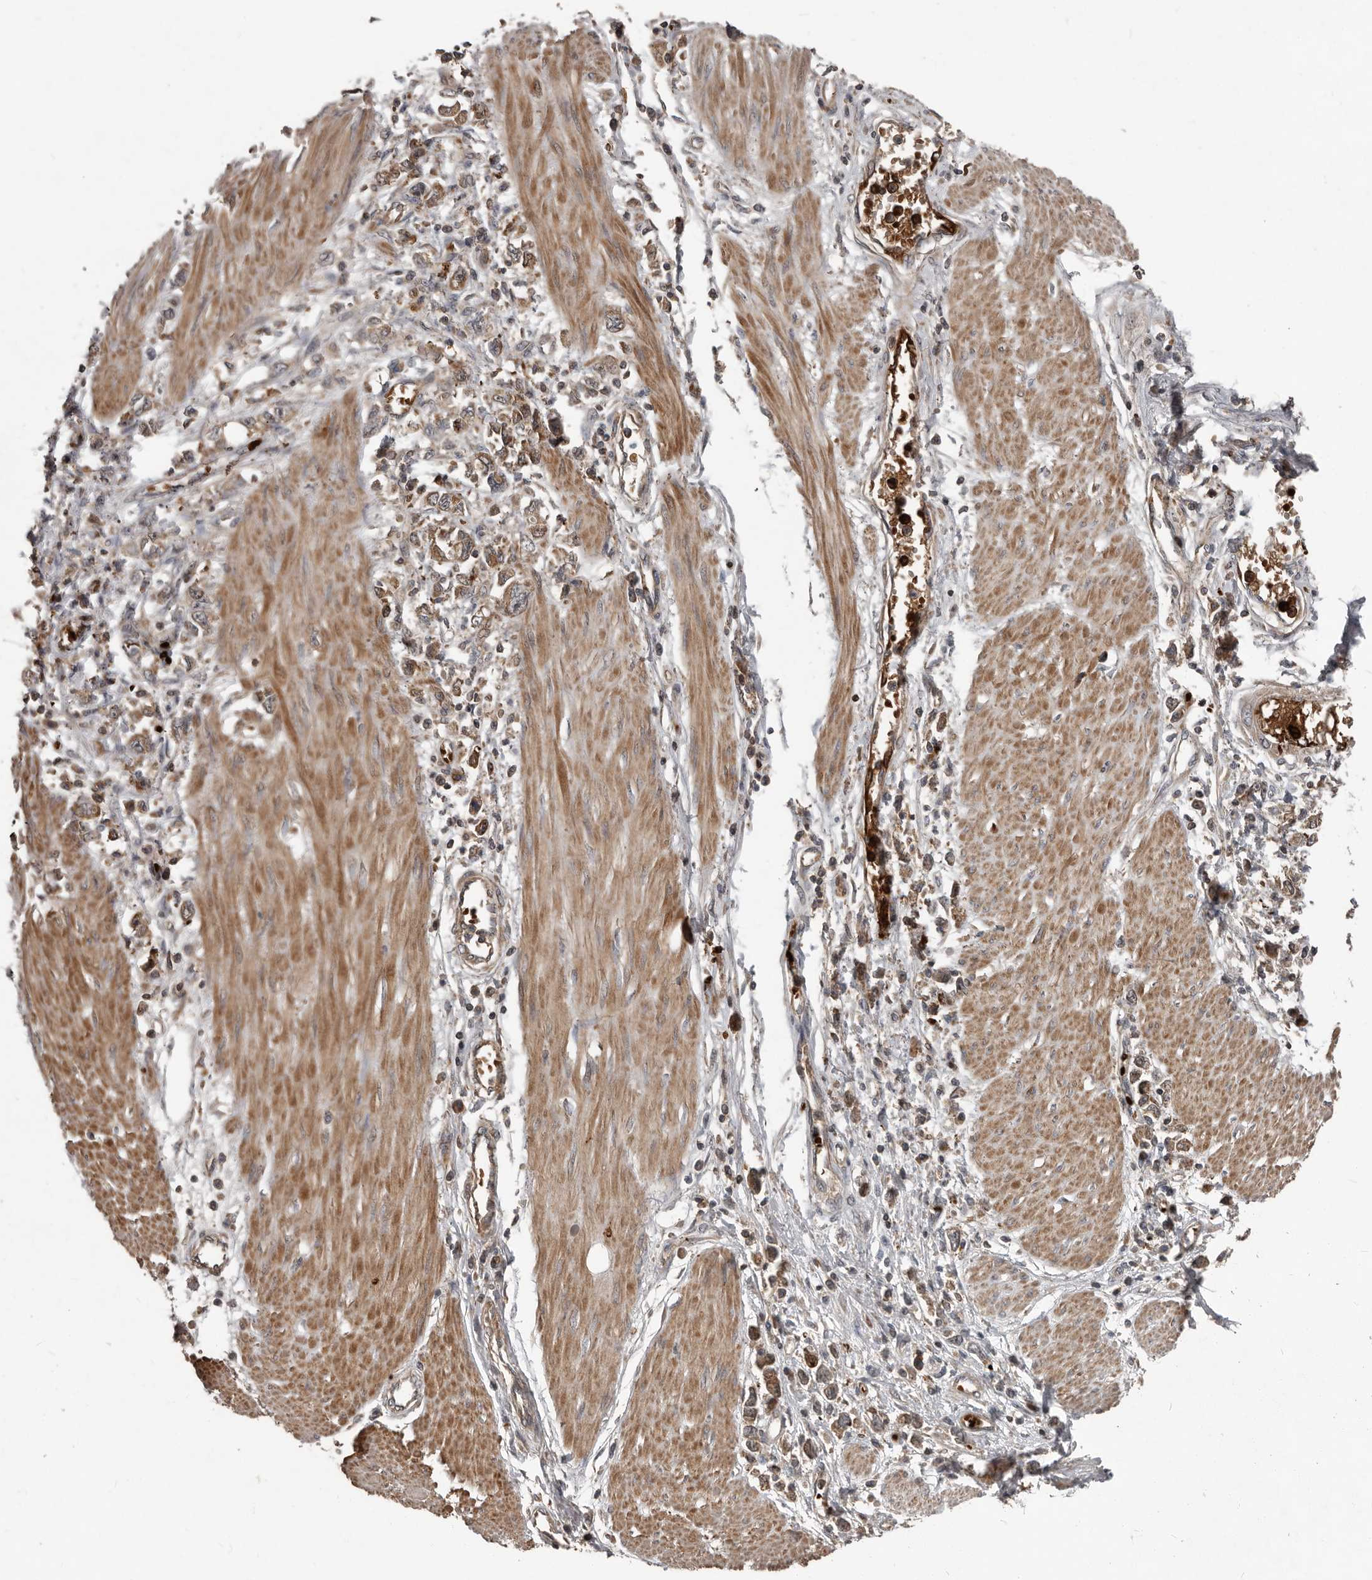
{"staining": {"intensity": "moderate", "quantity": ">75%", "location": "cytoplasmic/membranous"}, "tissue": "stomach cancer", "cell_type": "Tumor cells", "image_type": "cancer", "snomed": [{"axis": "morphology", "description": "Adenocarcinoma, NOS"}, {"axis": "topography", "description": "Stomach"}], "caption": "Stomach adenocarcinoma was stained to show a protein in brown. There is medium levels of moderate cytoplasmic/membranous staining in about >75% of tumor cells. Nuclei are stained in blue.", "gene": "FBXO31", "patient": {"sex": "female", "age": 76}}